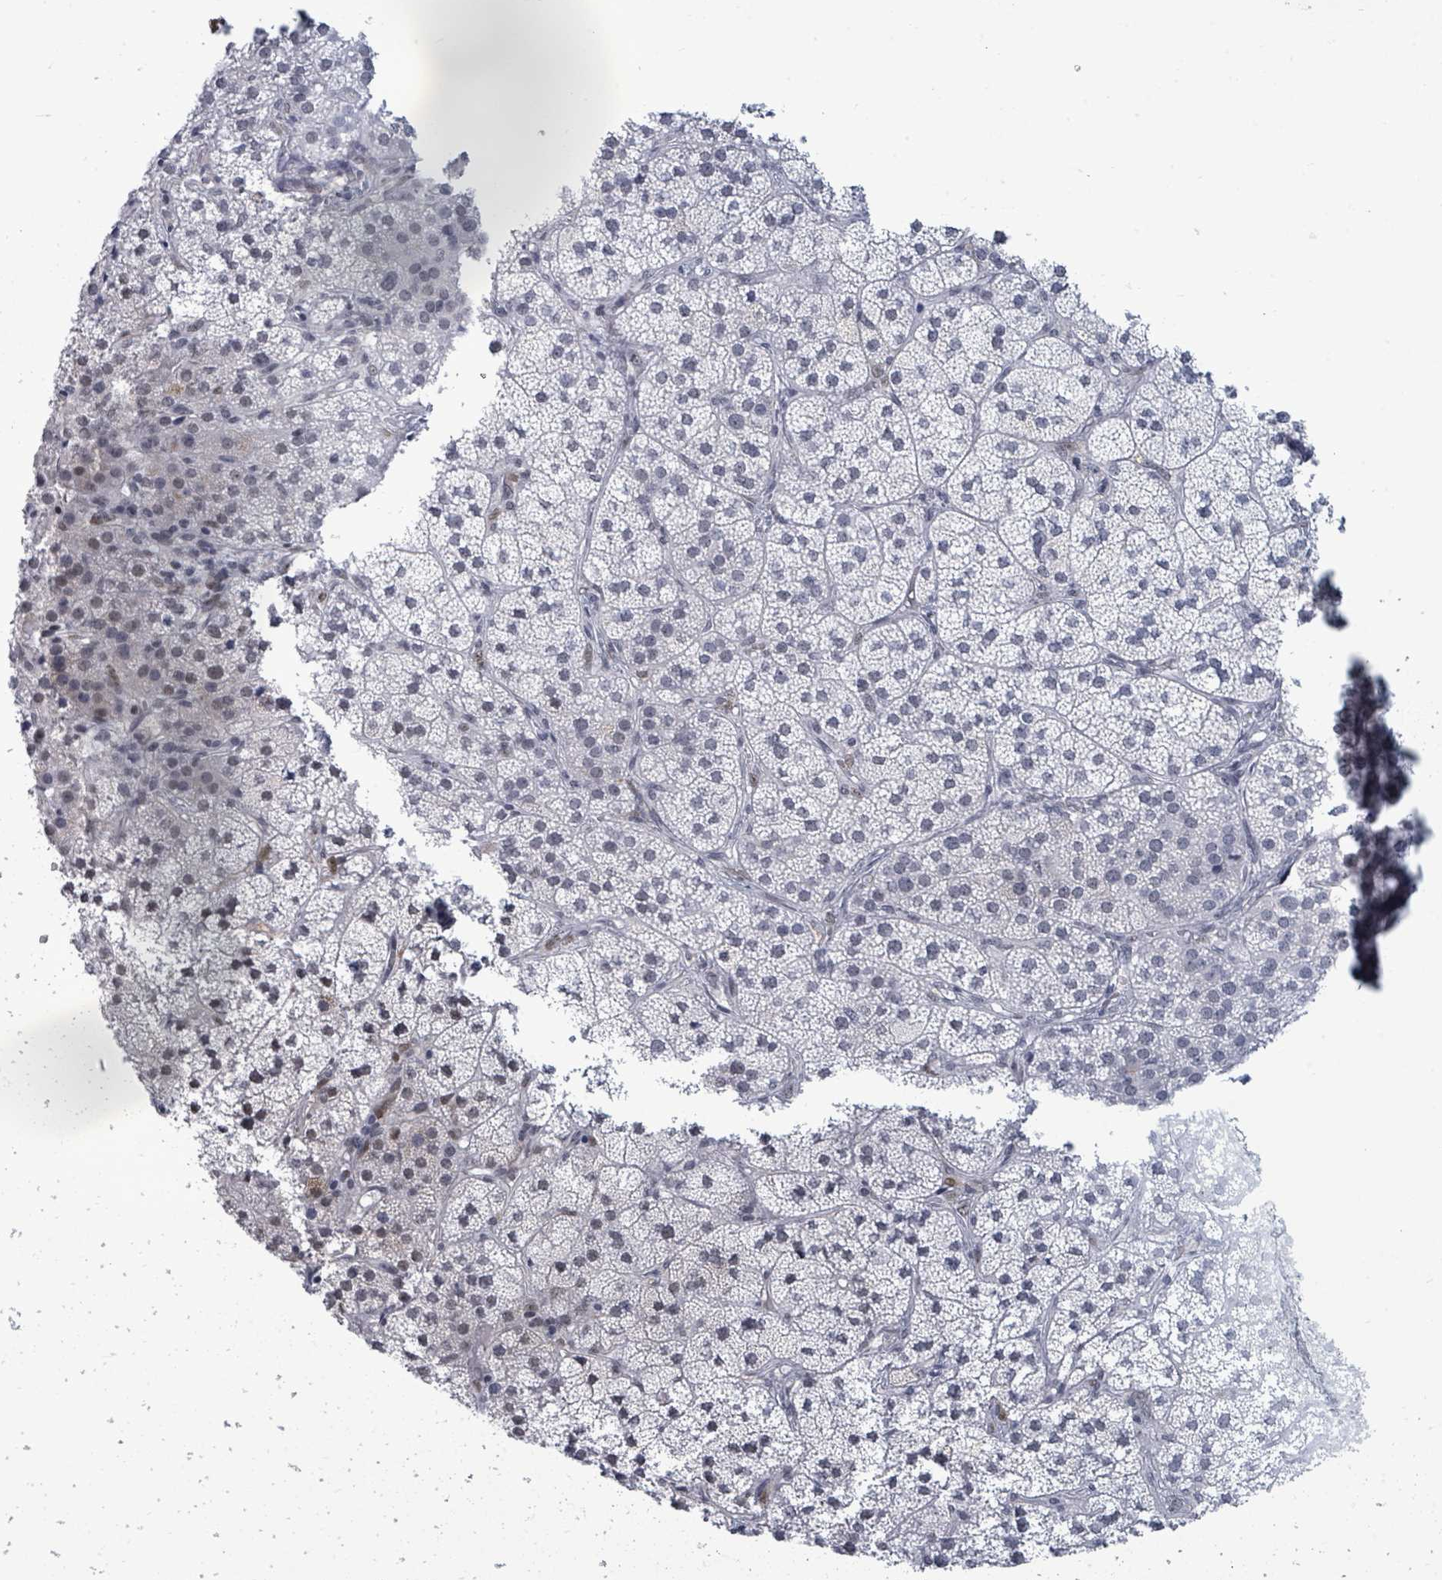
{"staining": {"intensity": "weak", "quantity": "25%-75%", "location": "cytoplasmic/membranous,nuclear"}, "tissue": "adrenal gland", "cell_type": "Glandular cells", "image_type": "normal", "snomed": [{"axis": "morphology", "description": "Normal tissue, NOS"}, {"axis": "topography", "description": "Adrenal gland"}], "caption": "The photomicrograph exhibits a brown stain indicating the presence of a protein in the cytoplasmic/membranous,nuclear of glandular cells in adrenal gland.", "gene": "BIVM", "patient": {"sex": "female", "age": 58}}